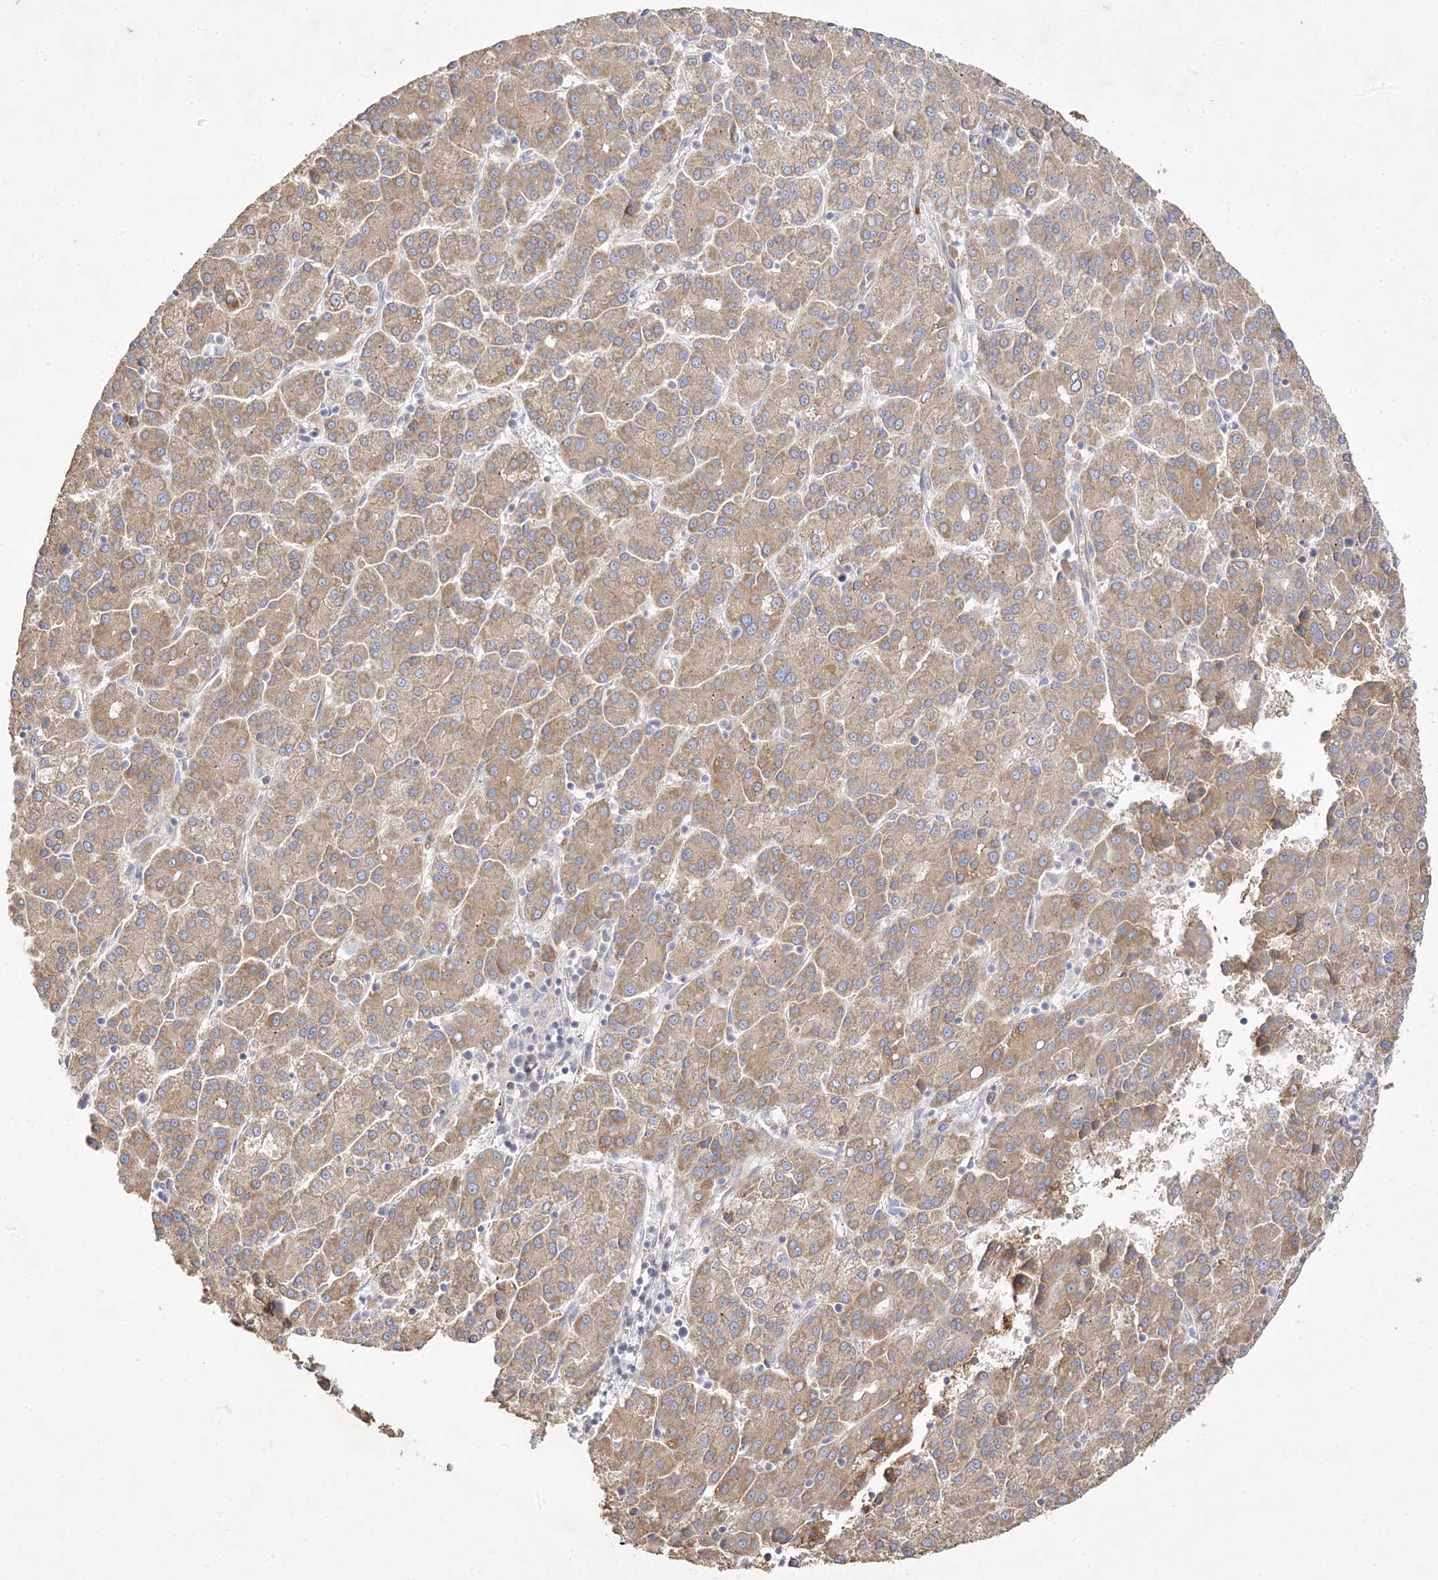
{"staining": {"intensity": "moderate", "quantity": ">75%", "location": "cytoplasmic/membranous"}, "tissue": "liver cancer", "cell_type": "Tumor cells", "image_type": "cancer", "snomed": [{"axis": "morphology", "description": "Carcinoma, Hepatocellular, NOS"}, {"axis": "topography", "description": "Liver"}], "caption": "A brown stain highlights moderate cytoplasmic/membranous positivity of a protein in liver hepatocellular carcinoma tumor cells.", "gene": "TRANK1", "patient": {"sex": "female", "age": 58}}